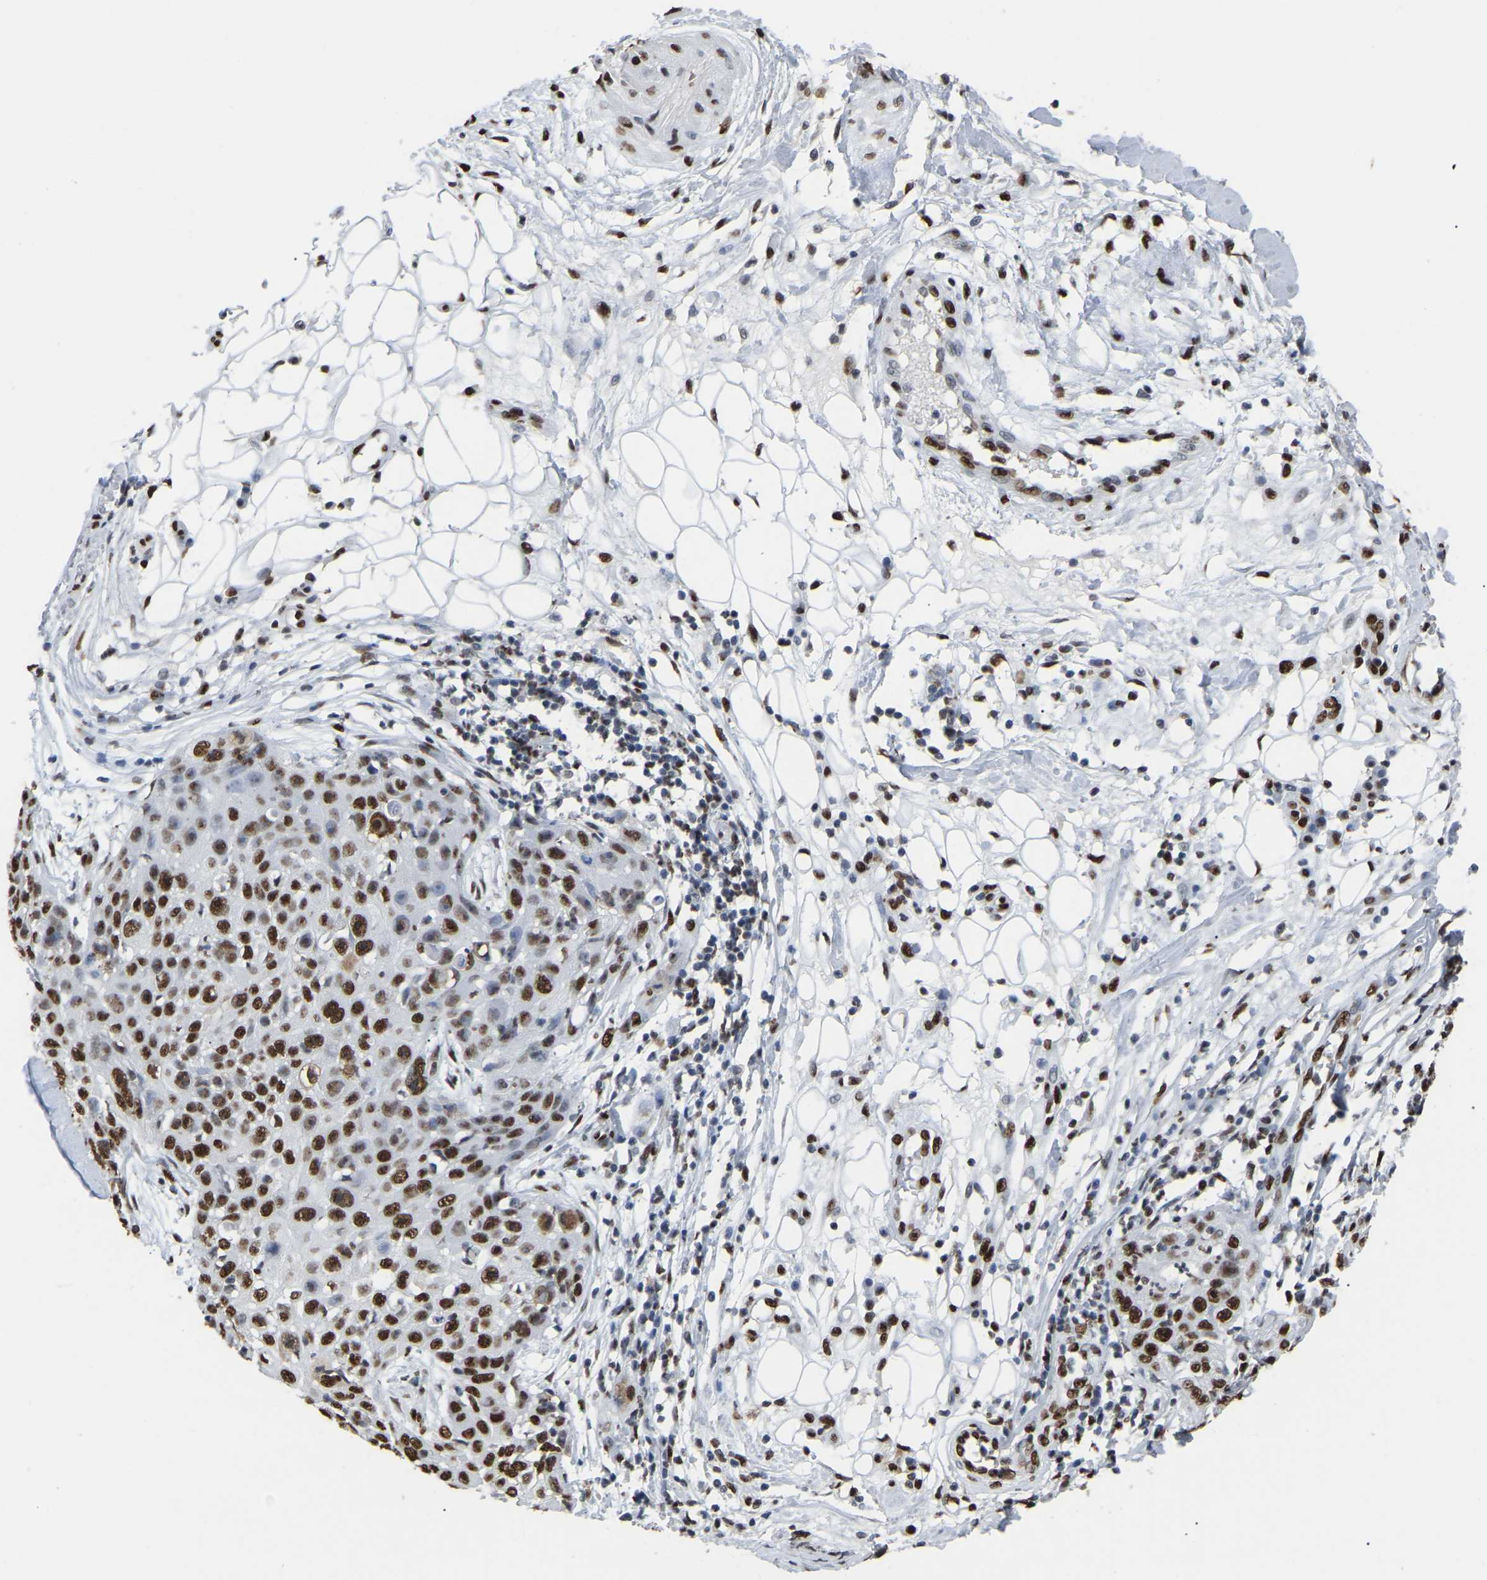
{"staining": {"intensity": "strong", "quantity": ">75%", "location": "nuclear"}, "tissue": "skin cancer", "cell_type": "Tumor cells", "image_type": "cancer", "snomed": [{"axis": "morphology", "description": "Squamous cell carcinoma, NOS"}, {"axis": "topography", "description": "Skin"}], "caption": "Immunohistochemical staining of skin cancer (squamous cell carcinoma) demonstrates strong nuclear protein positivity in about >75% of tumor cells.", "gene": "RBL2", "patient": {"sex": "male", "age": 86}}